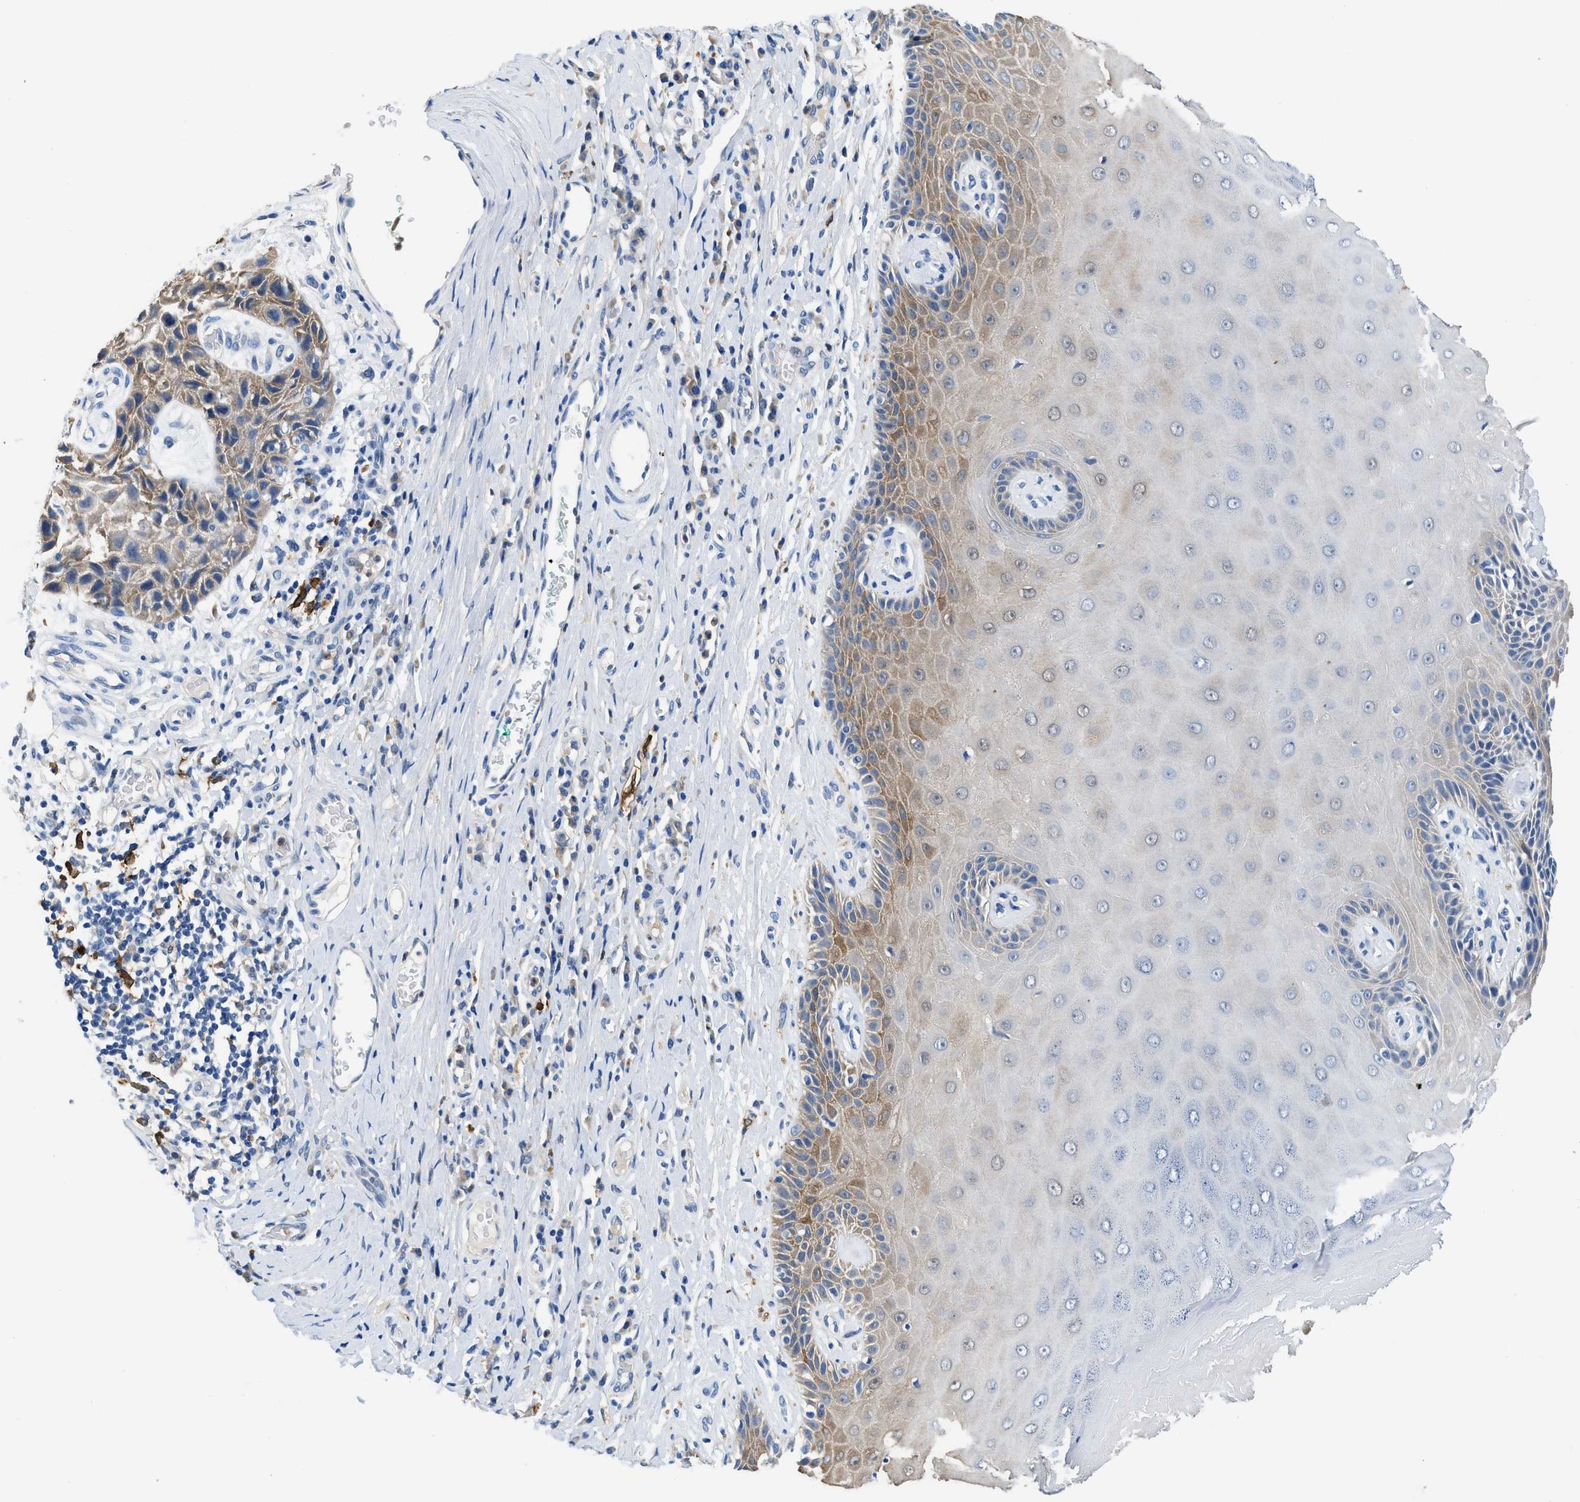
{"staining": {"intensity": "moderate", "quantity": "<25%", "location": "cytoplasmic/membranous"}, "tissue": "skin", "cell_type": "Epidermal cells", "image_type": "normal", "snomed": [{"axis": "morphology", "description": "Normal tissue, NOS"}, {"axis": "topography", "description": "Vulva"}], "caption": "Epidermal cells exhibit moderate cytoplasmic/membranous expression in approximately <25% of cells in normal skin. (DAB (3,3'-diaminobenzidine) = brown stain, brightfield microscopy at high magnification).", "gene": "FADS6", "patient": {"sex": "female", "age": 73}}